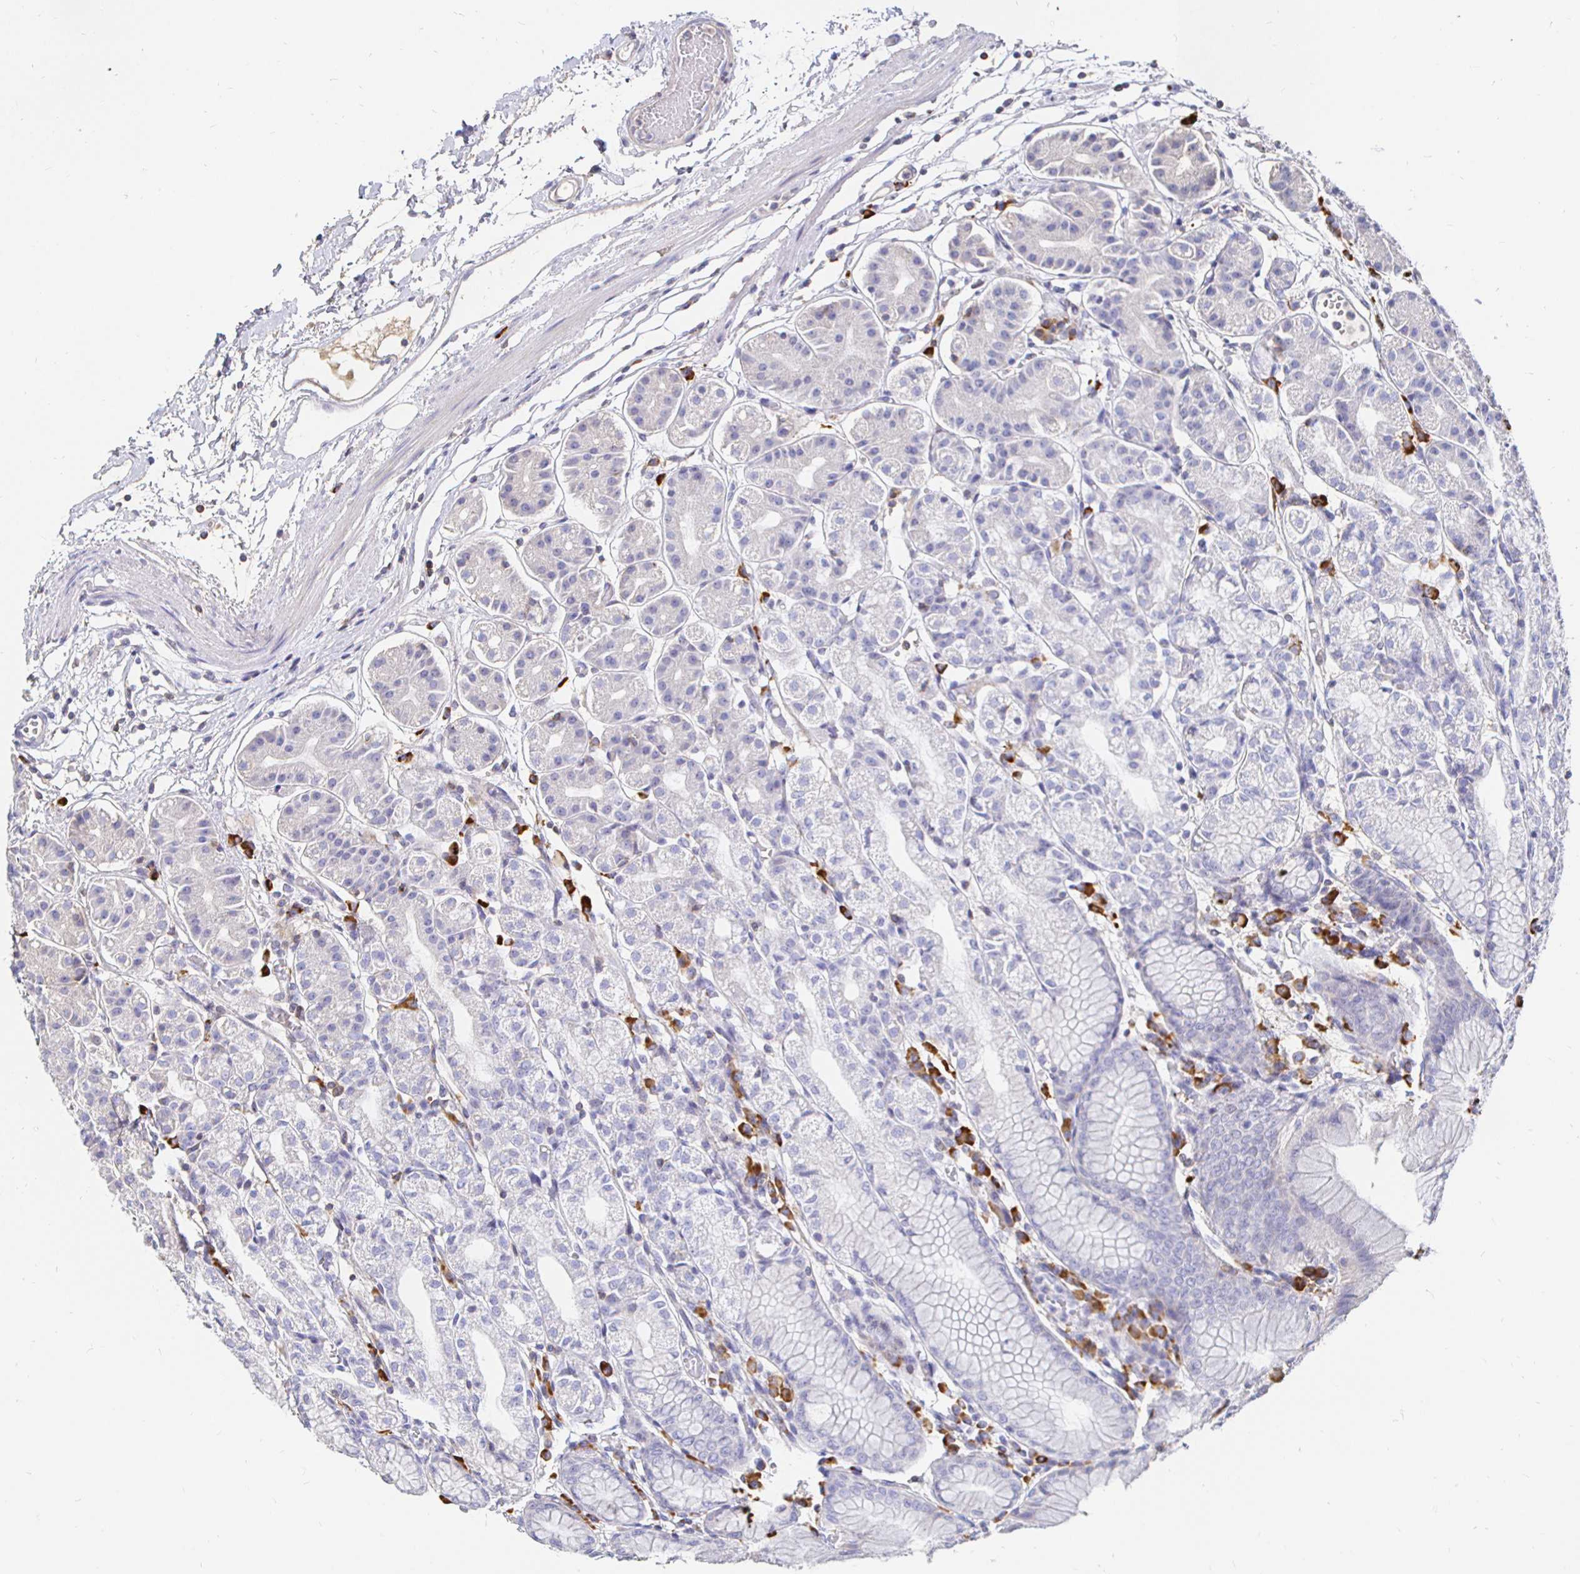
{"staining": {"intensity": "weak", "quantity": "<25%", "location": "cytoplasmic/membranous"}, "tissue": "stomach", "cell_type": "Glandular cells", "image_type": "normal", "snomed": [{"axis": "morphology", "description": "Normal tissue, NOS"}, {"axis": "topography", "description": "Stomach"}], "caption": "The IHC histopathology image has no significant staining in glandular cells of stomach. The staining is performed using DAB brown chromogen with nuclei counter-stained in using hematoxylin.", "gene": "CXCR3", "patient": {"sex": "female", "age": 57}}